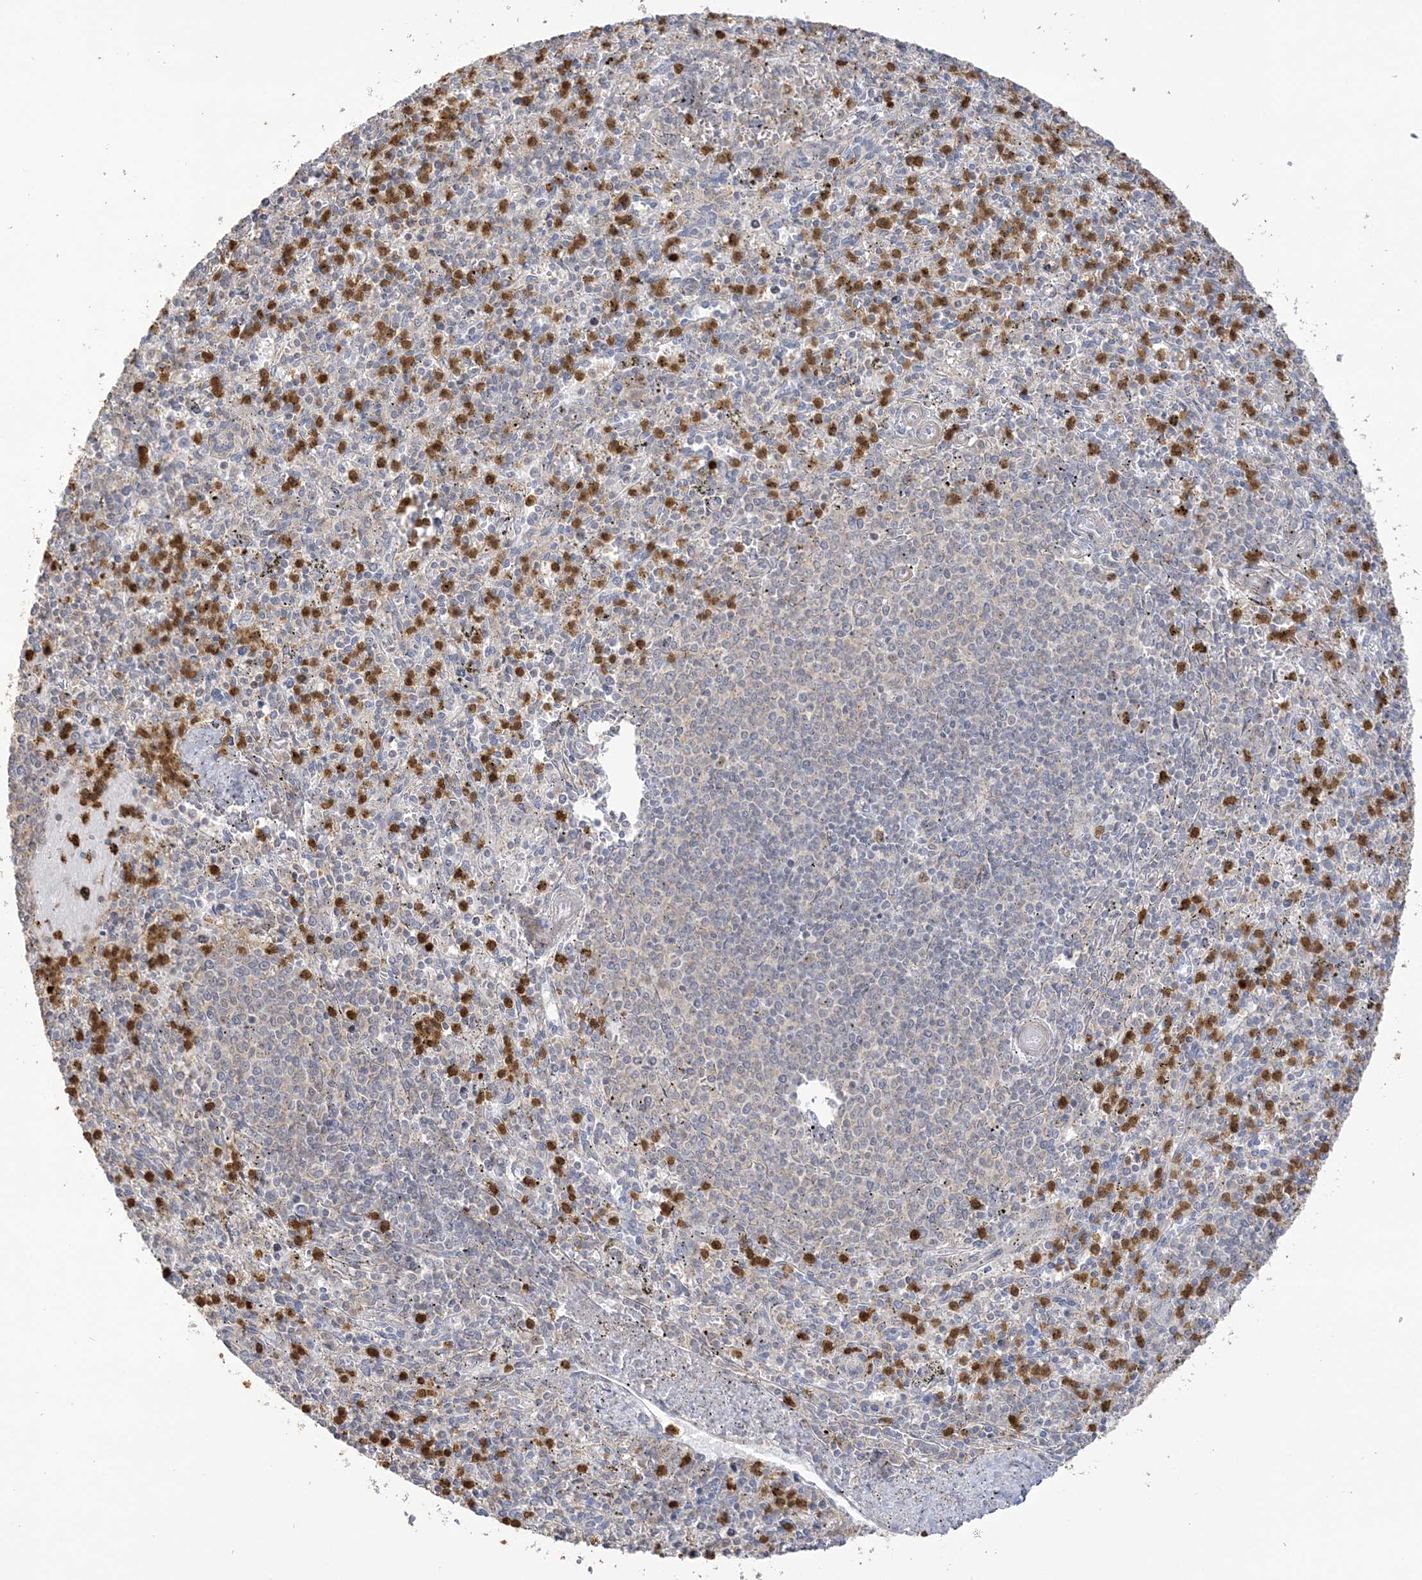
{"staining": {"intensity": "moderate", "quantity": "25%-75%", "location": "cytoplasmic/membranous"}, "tissue": "spleen", "cell_type": "Cells in red pulp", "image_type": "normal", "snomed": [{"axis": "morphology", "description": "Normal tissue, NOS"}, {"axis": "topography", "description": "Spleen"}], "caption": "Immunohistochemical staining of unremarkable human spleen exhibits 25%-75% levels of moderate cytoplasmic/membranous protein staining in approximately 25%-75% of cells in red pulp. Nuclei are stained in blue.", "gene": "NAF1", "patient": {"sex": "male", "age": 72}}